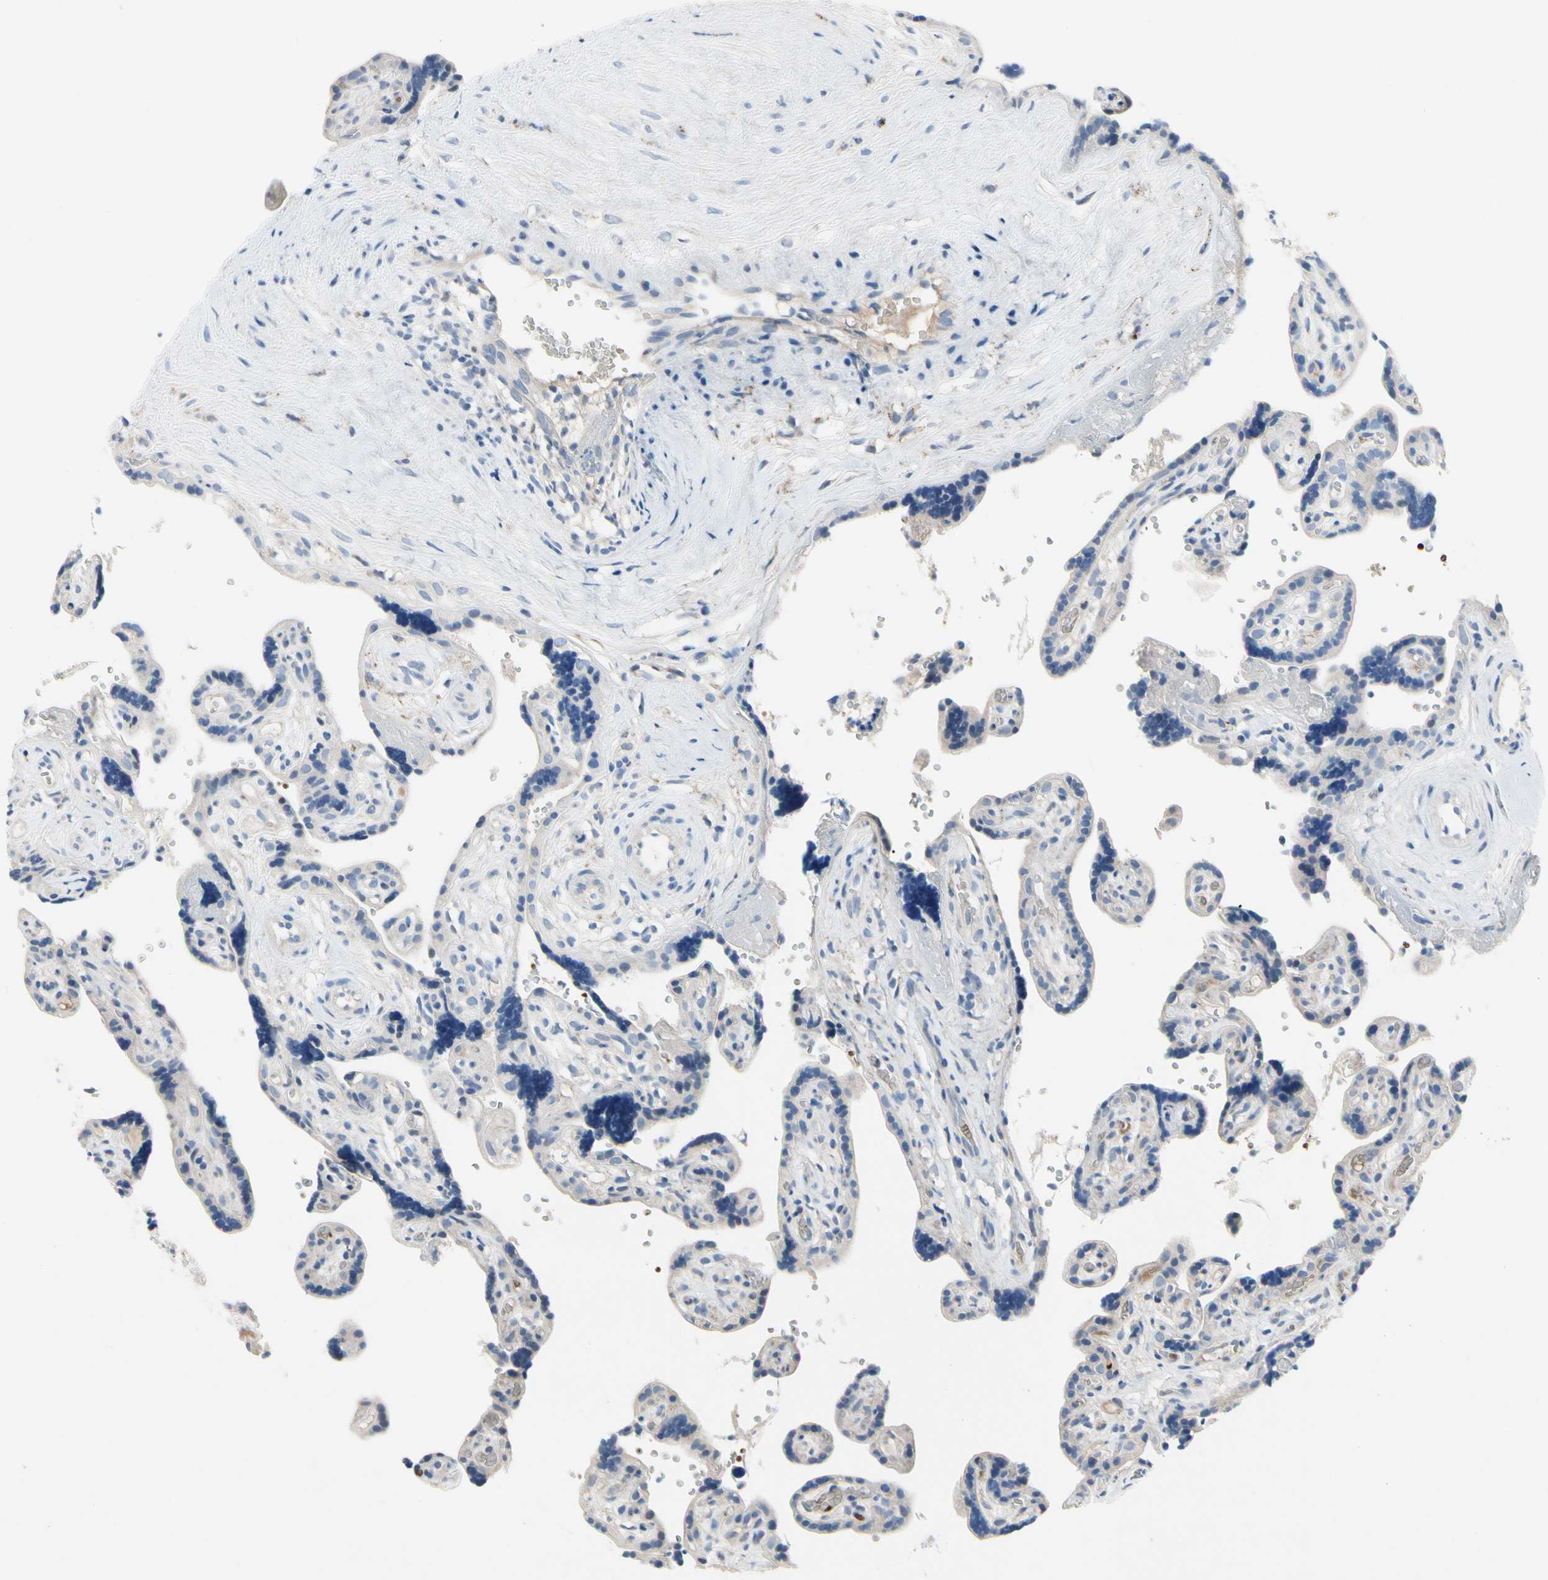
{"staining": {"intensity": "weak", "quantity": "25%-75%", "location": "cytoplasmic/membranous"}, "tissue": "placenta", "cell_type": "Trophoblastic cells", "image_type": "normal", "snomed": [{"axis": "morphology", "description": "Normal tissue, NOS"}, {"axis": "topography", "description": "Placenta"}], "caption": "Protein analysis of normal placenta shows weak cytoplasmic/membranous expression in approximately 25%-75% of trophoblastic cells. The staining was performed using DAB to visualize the protein expression in brown, while the nuclei were stained in blue with hematoxylin (Magnification: 20x).", "gene": "RETSAT", "patient": {"sex": "female", "age": 30}}